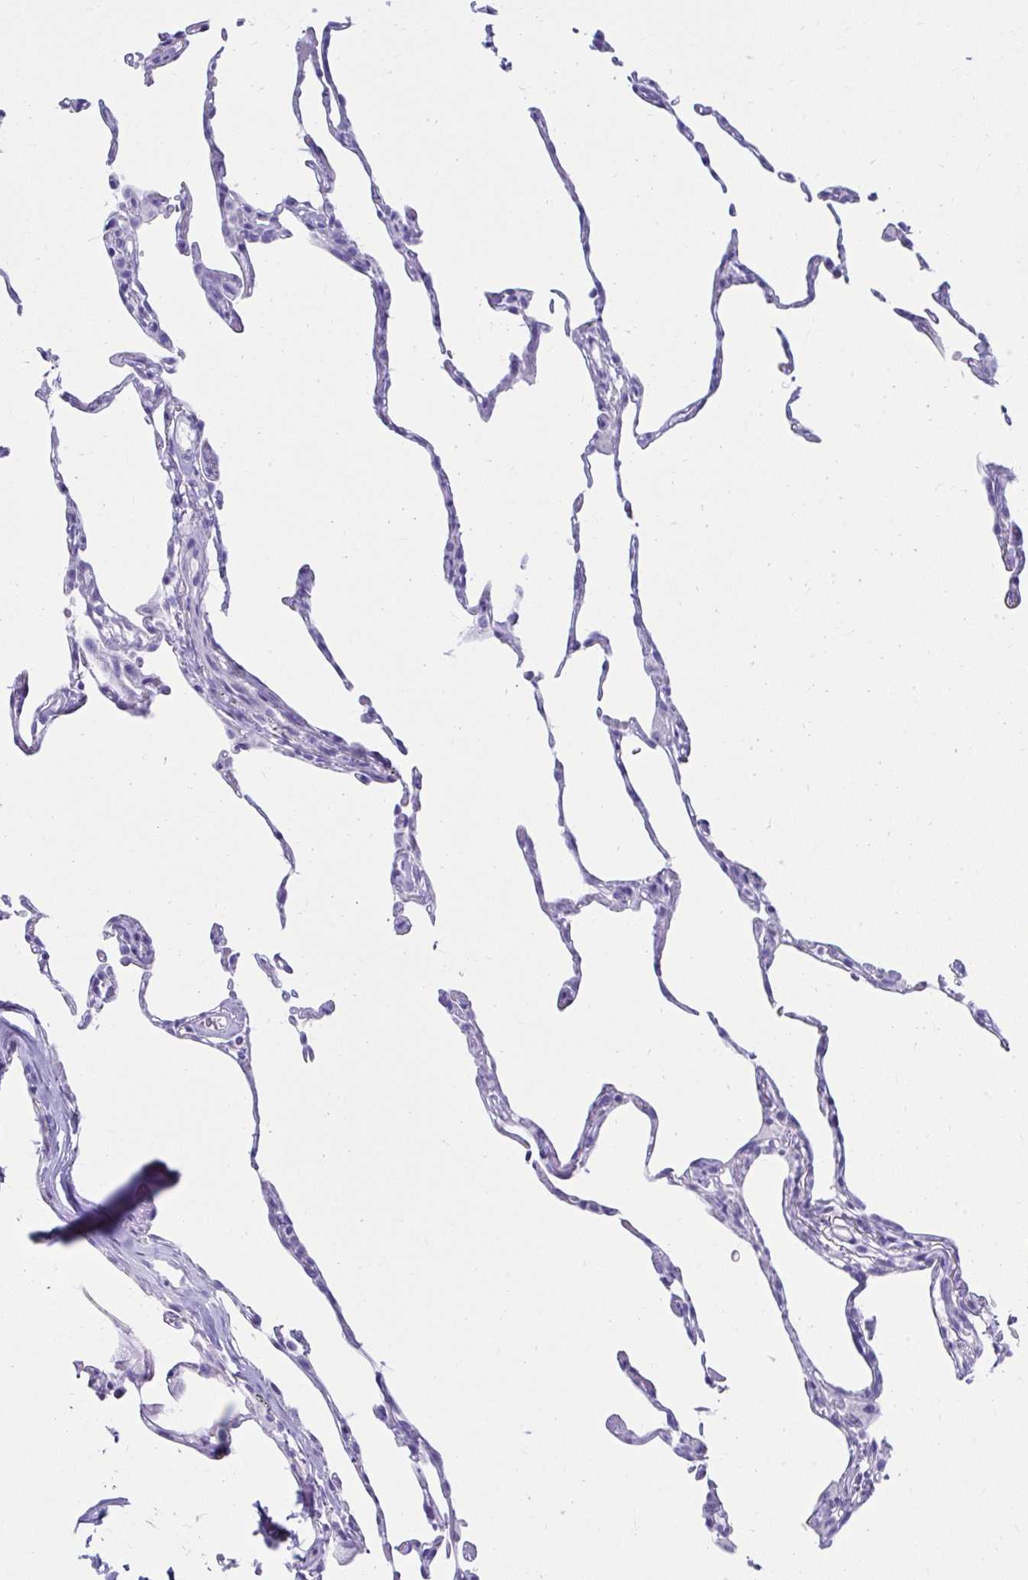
{"staining": {"intensity": "negative", "quantity": "none", "location": "none"}, "tissue": "lung", "cell_type": "Alveolar cells", "image_type": "normal", "snomed": [{"axis": "morphology", "description": "Normal tissue, NOS"}, {"axis": "topography", "description": "Lung"}], "caption": "This is an IHC photomicrograph of normal lung. There is no positivity in alveolar cells.", "gene": "ATP4B", "patient": {"sex": "female", "age": 57}}